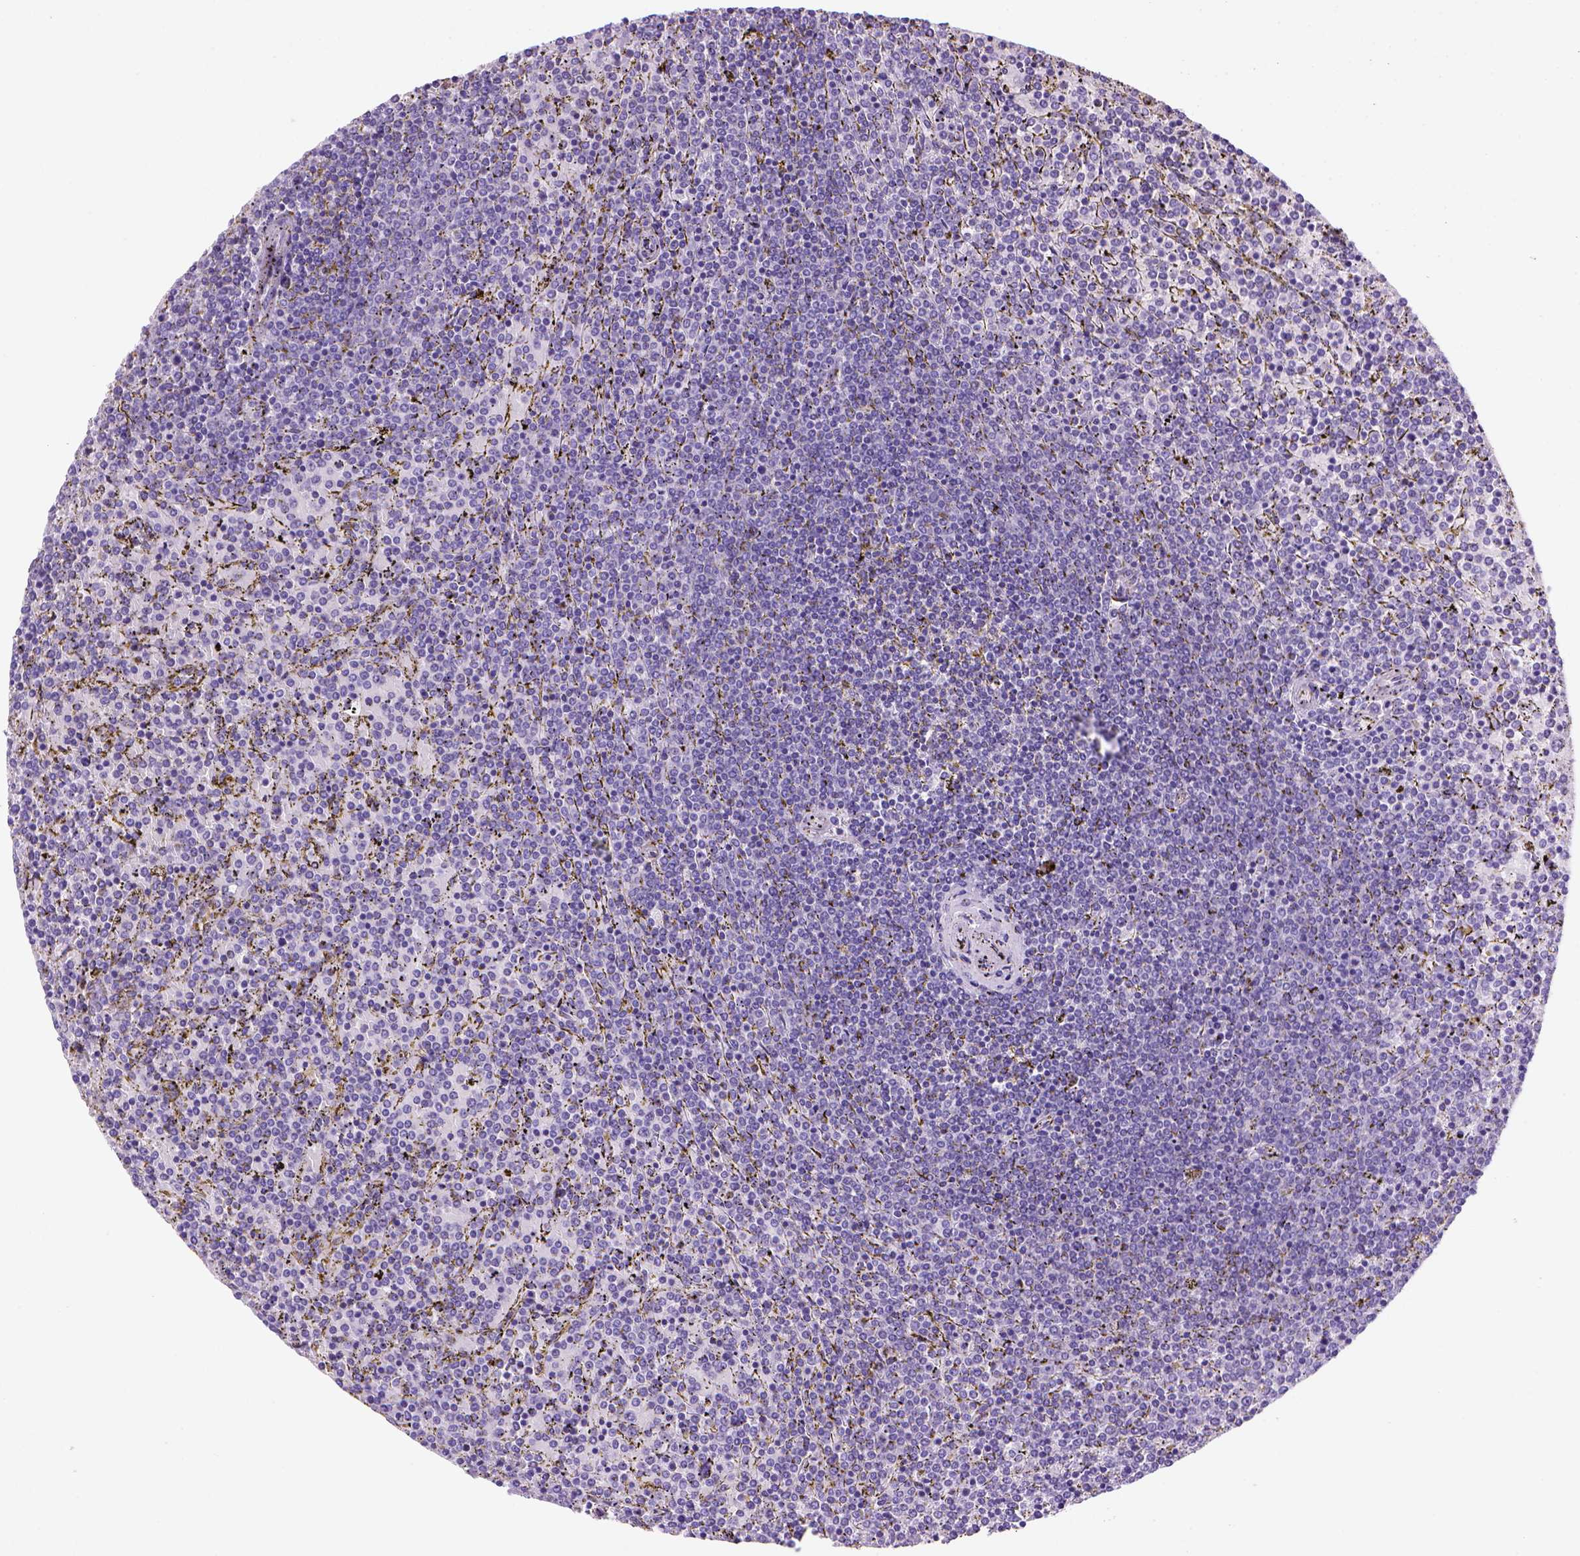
{"staining": {"intensity": "negative", "quantity": "none", "location": "none"}, "tissue": "lymphoma", "cell_type": "Tumor cells", "image_type": "cancer", "snomed": [{"axis": "morphology", "description": "Malignant lymphoma, non-Hodgkin's type, Low grade"}, {"axis": "topography", "description": "Spleen"}], "caption": "A photomicrograph of lymphoma stained for a protein demonstrates no brown staining in tumor cells. (IHC, brightfield microscopy, high magnification).", "gene": "ARHGEF33", "patient": {"sex": "female", "age": 77}}